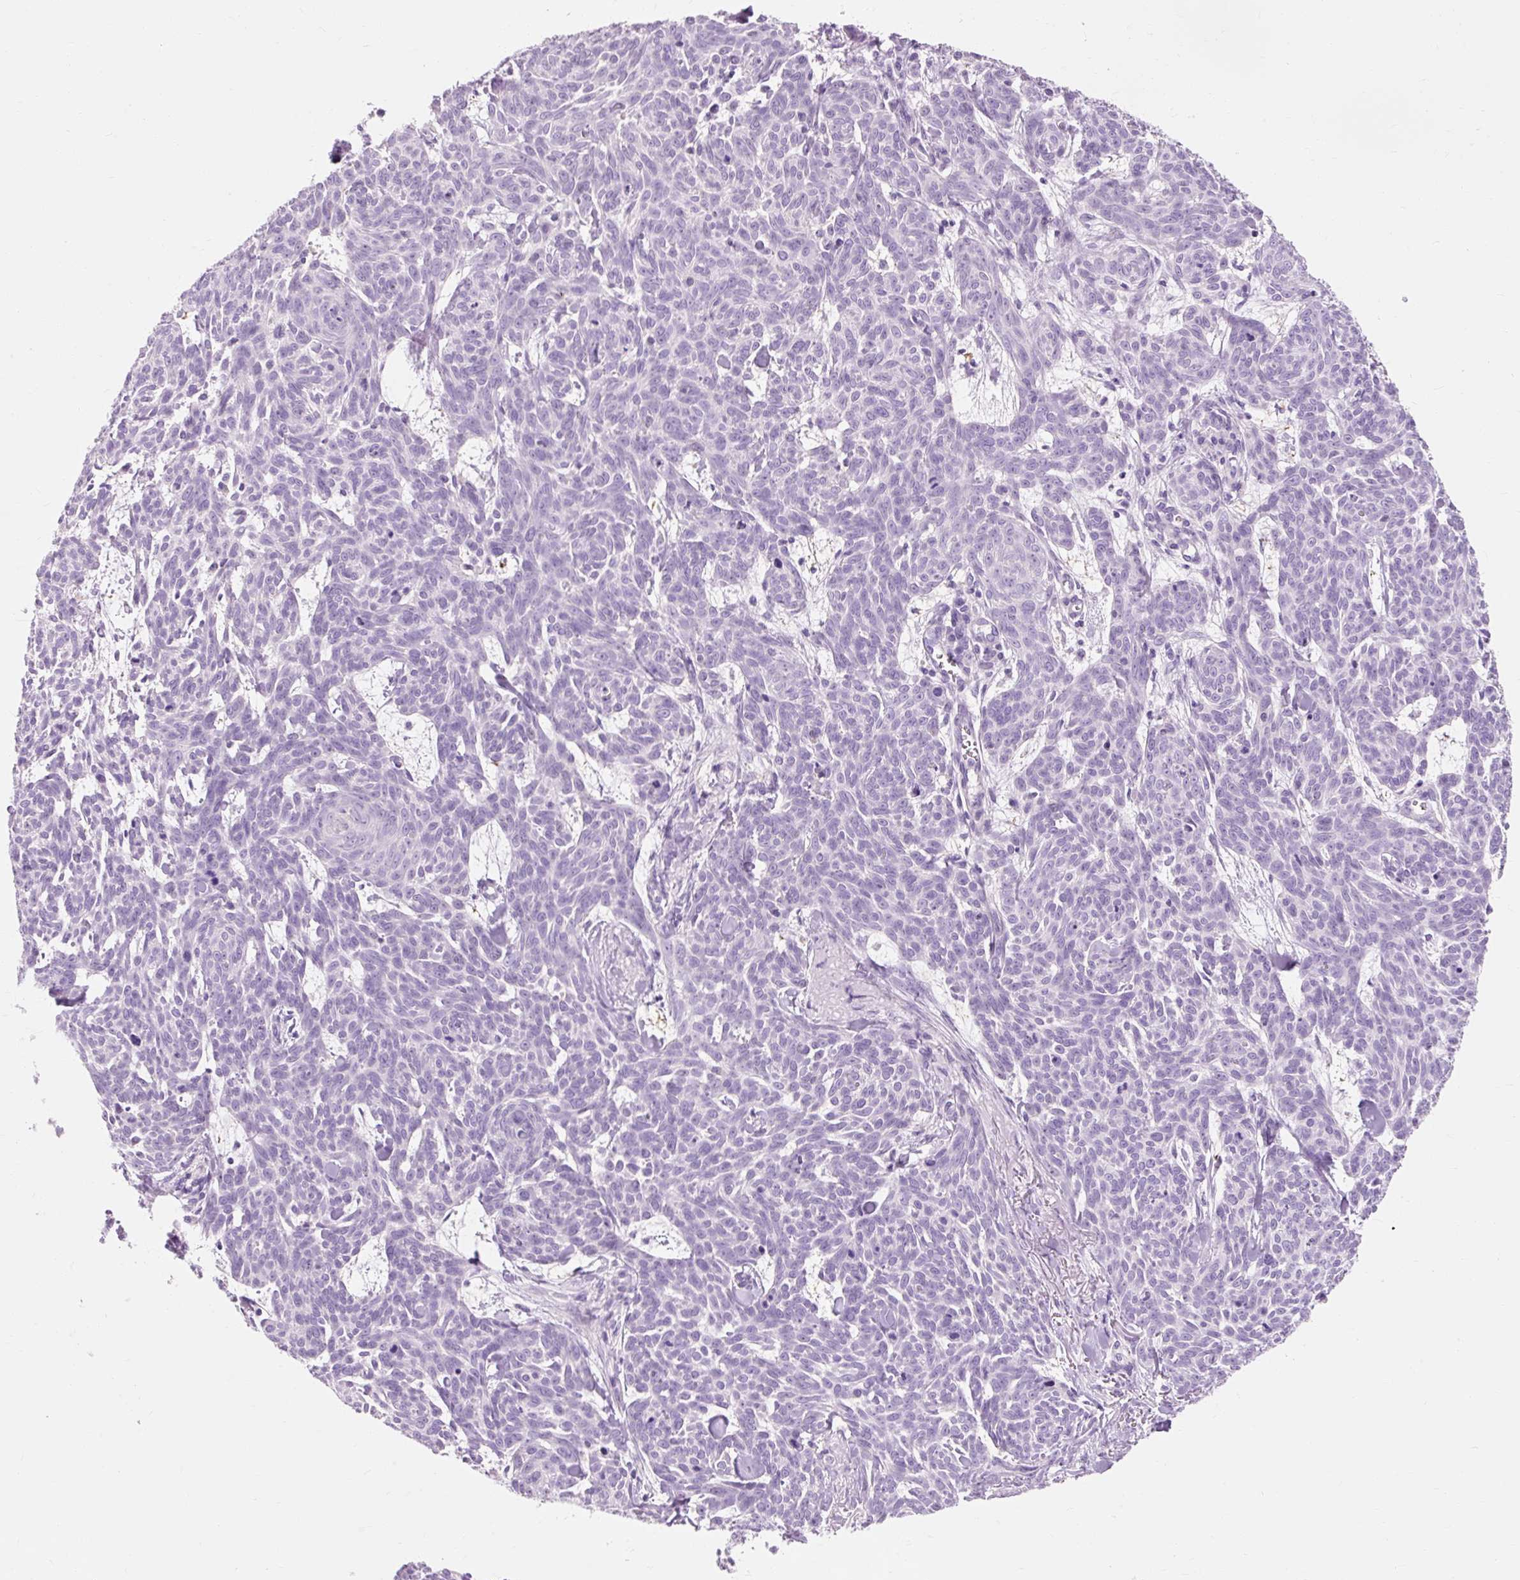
{"staining": {"intensity": "negative", "quantity": "none", "location": "none"}, "tissue": "skin cancer", "cell_type": "Tumor cells", "image_type": "cancer", "snomed": [{"axis": "morphology", "description": "Basal cell carcinoma"}, {"axis": "topography", "description": "Skin"}], "caption": "Protein analysis of skin basal cell carcinoma demonstrates no significant positivity in tumor cells.", "gene": "CLDN25", "patient": {"sex": "female", "age": 93}}